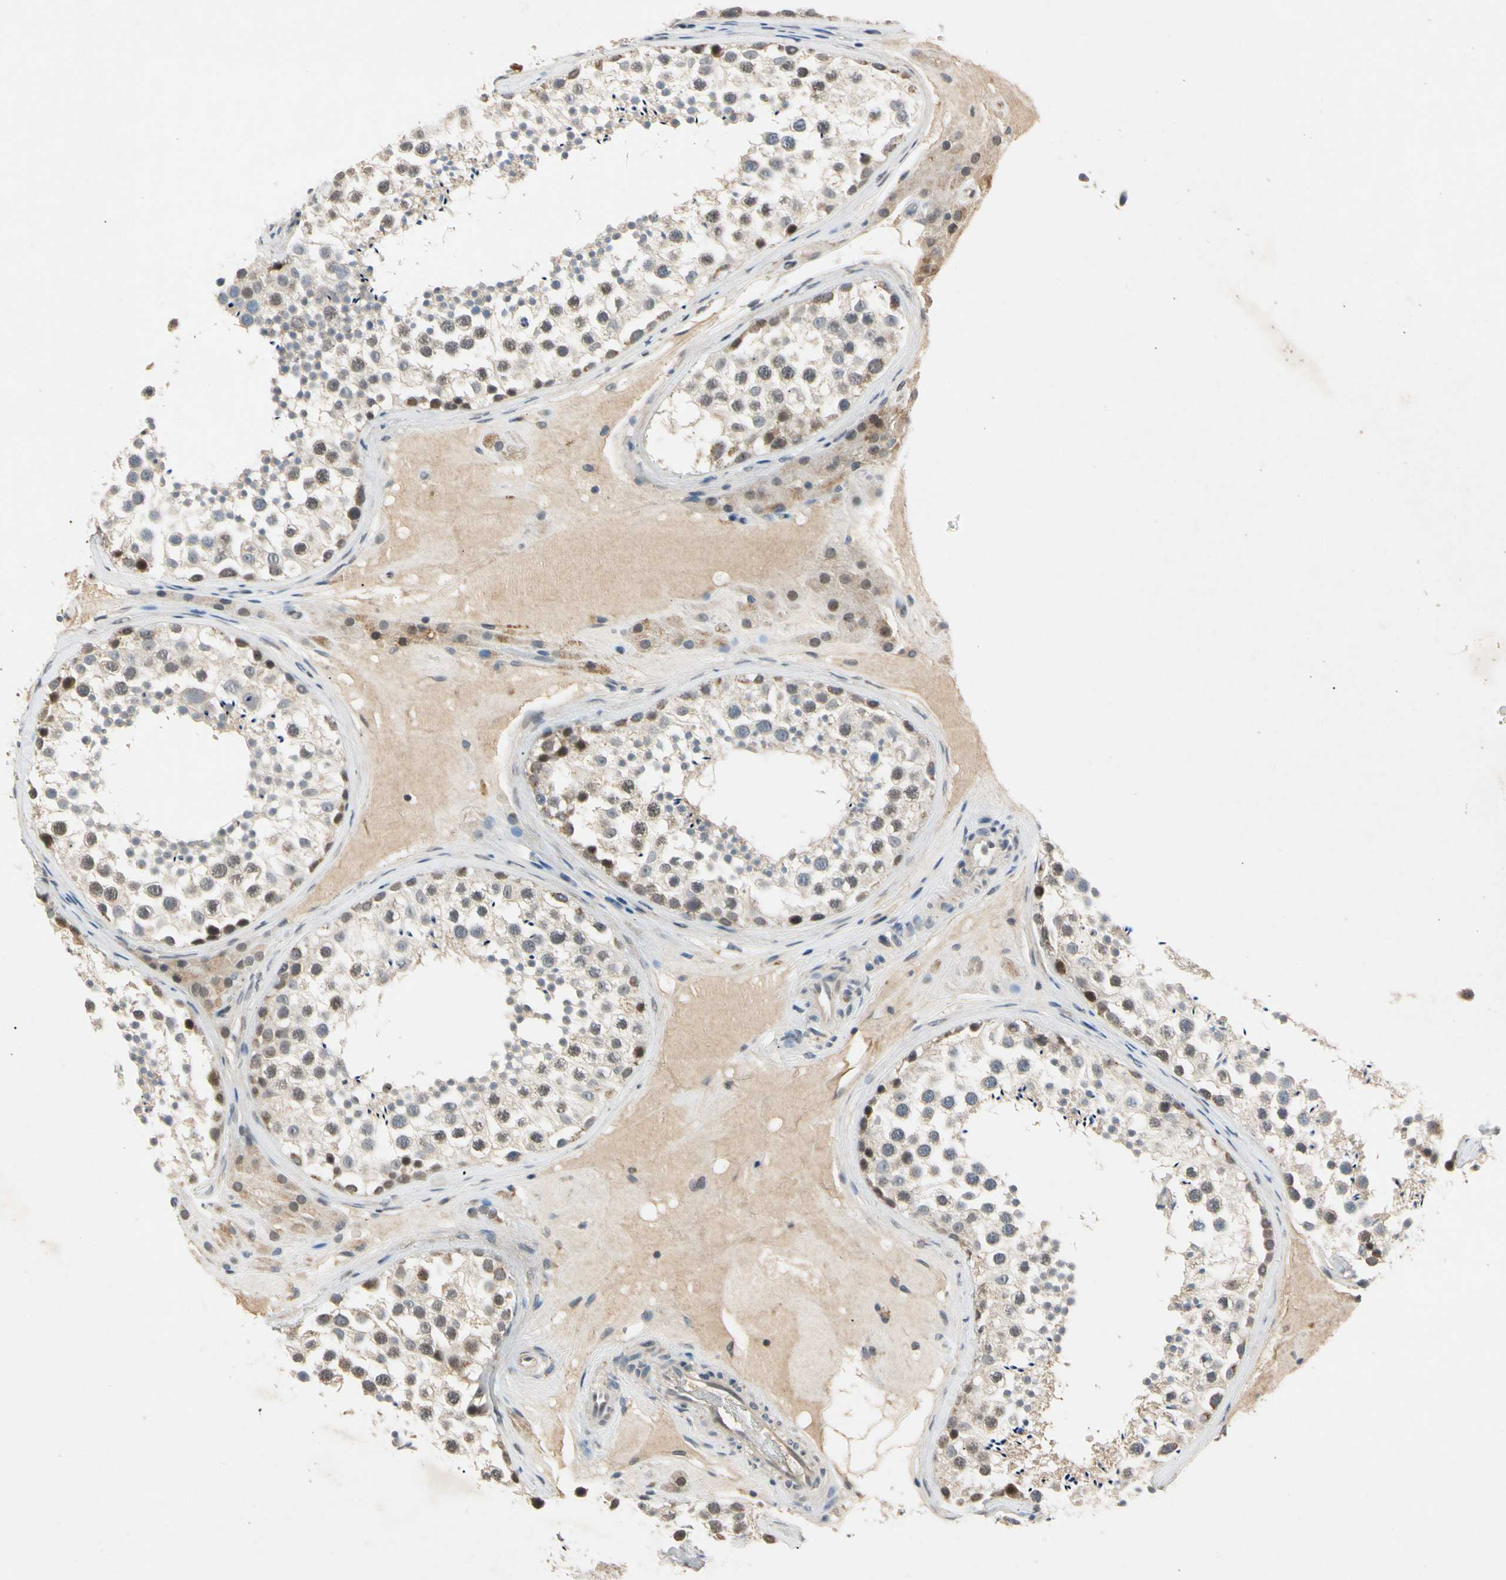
{"staining": {"intensity": "weak", "quantity": "25%-75%", "location": "nuclear"}, "tissue": "testis", "cell_type": "Cells in seminiferous ducts", "image_type": "normal", "snomed": [{"axis": "morphology", "description": "Normal tissue, NOS"}, {"axis": "topography", "description": "Testis"}], "caption": "Protein staining of normal testis exhibits weak nuclear staining in approximately 25%-75% of cells in seminiferous ducts. The staining is performed using DAB (3,3'-diaminobenzidine) brown chromogen to label protein expression. The nuclei are counter-stained blue using hematoxylin.", "gene": "RIOX2", "patient": {"sex": "male", "age": 46}}